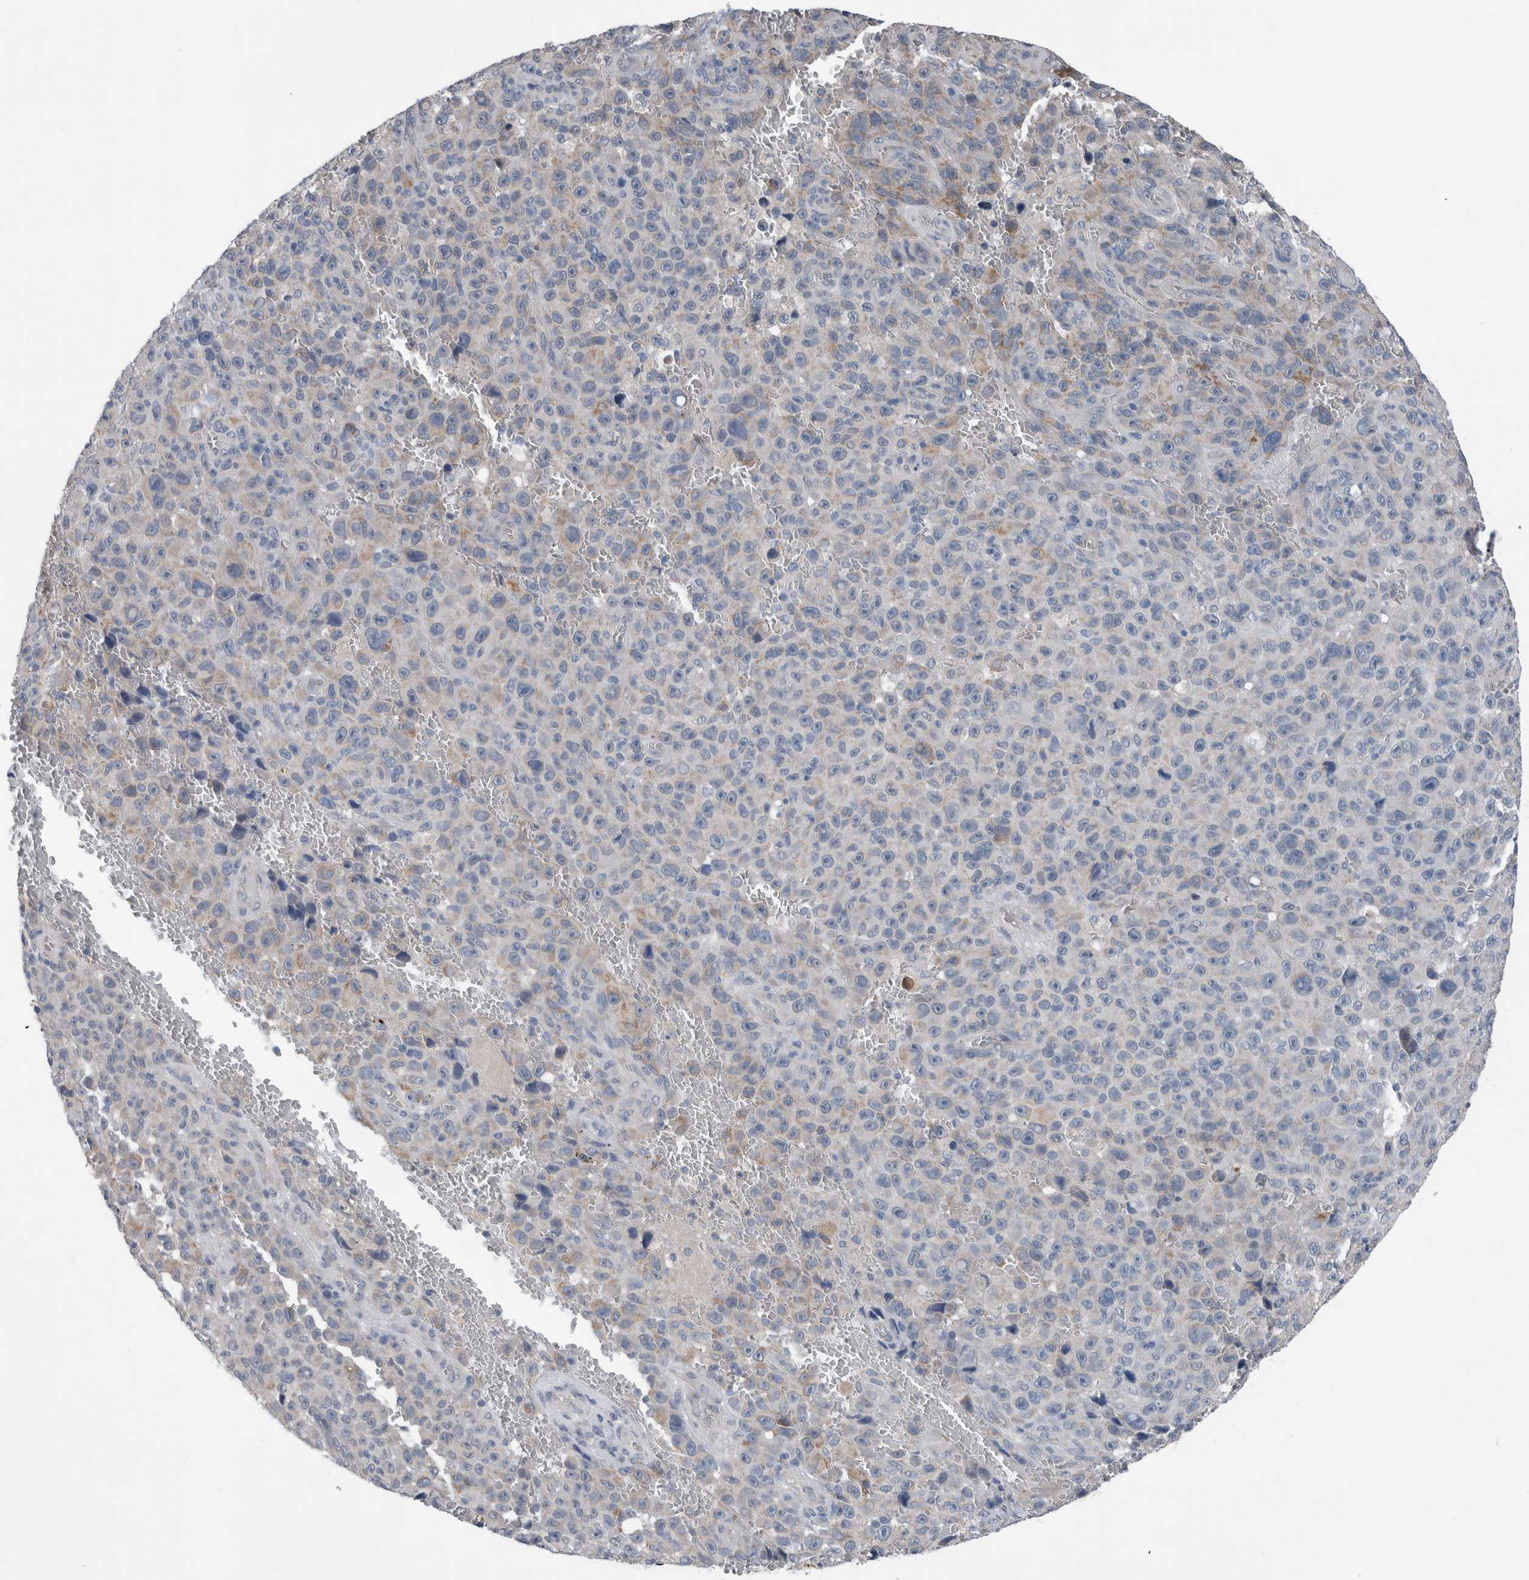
{"staining": {"intensity": "negative", "quantity": "none", "location": "none"}, "tissue": "melanoma", "cell_type": "Tumor cells", "image_type": "cancer", "snomed": [{"axis": "morphology", "description": "Malignant melanoma, NOS"}, {"axis": "topography", "description": "Skin"}], "caption": "Tumor cells show no significant protein positivity in melanoma.", "gene": "CRNN", "patient": {"sex": "female", "age": 82}}